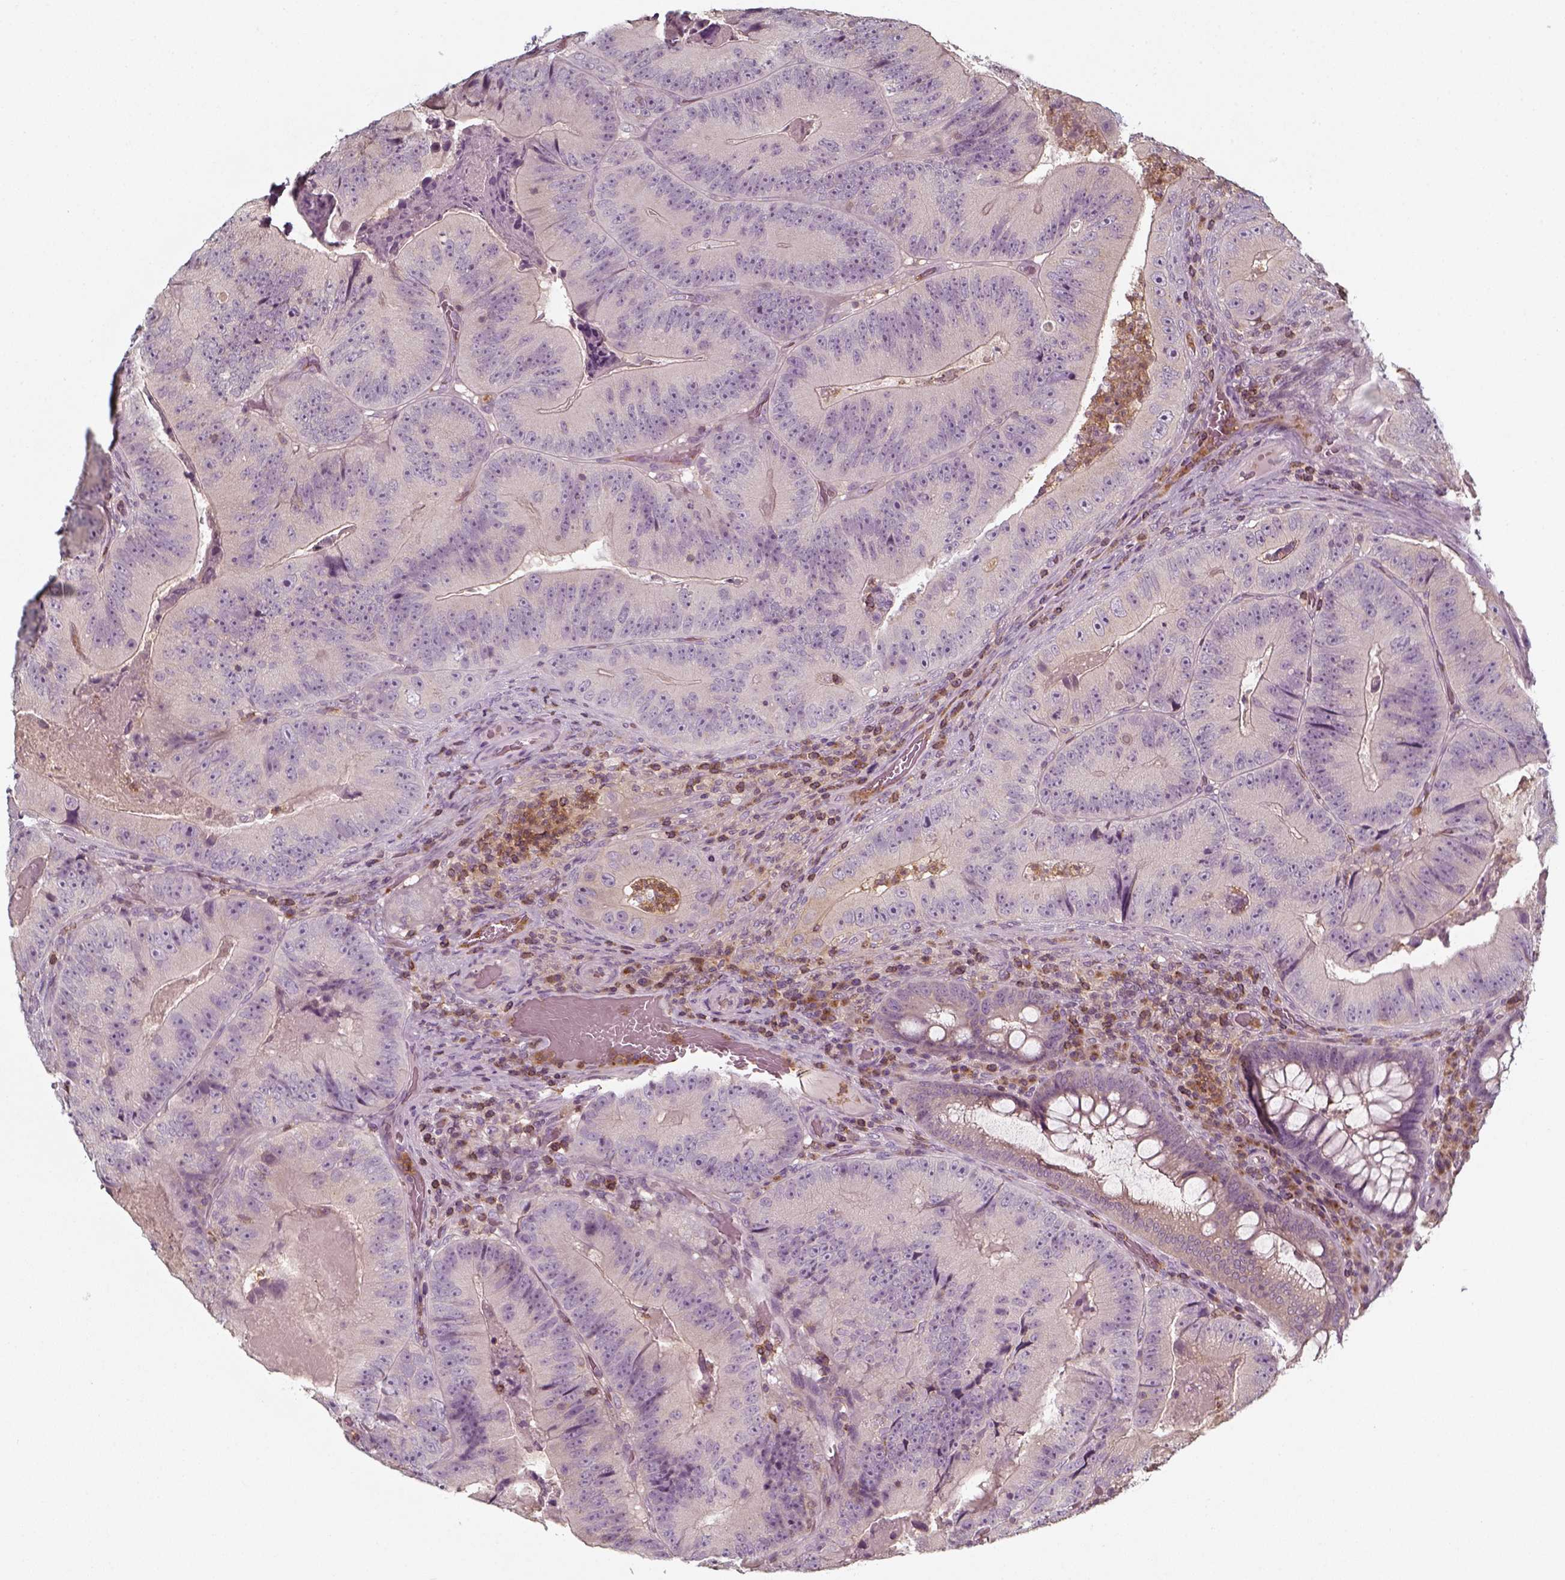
{"staining": {"intensity": "negative", "quantity": "none", "location": "none"}, "tissue": "colorectal cancer", "cell_type": "Tumor cells", "image_type": "cancer", "snomed": [{"axis": "morphology", "description": "Adenocarcinoma, NOS"}, {"axis": "topography", "description": "Colon"}], "caption": "Image shows no protein positivity in tumor cells of colorectal adenocarcinoma tissue.", "gene": "UNC13D", "patient": {"sex": "female", "age": 86}}